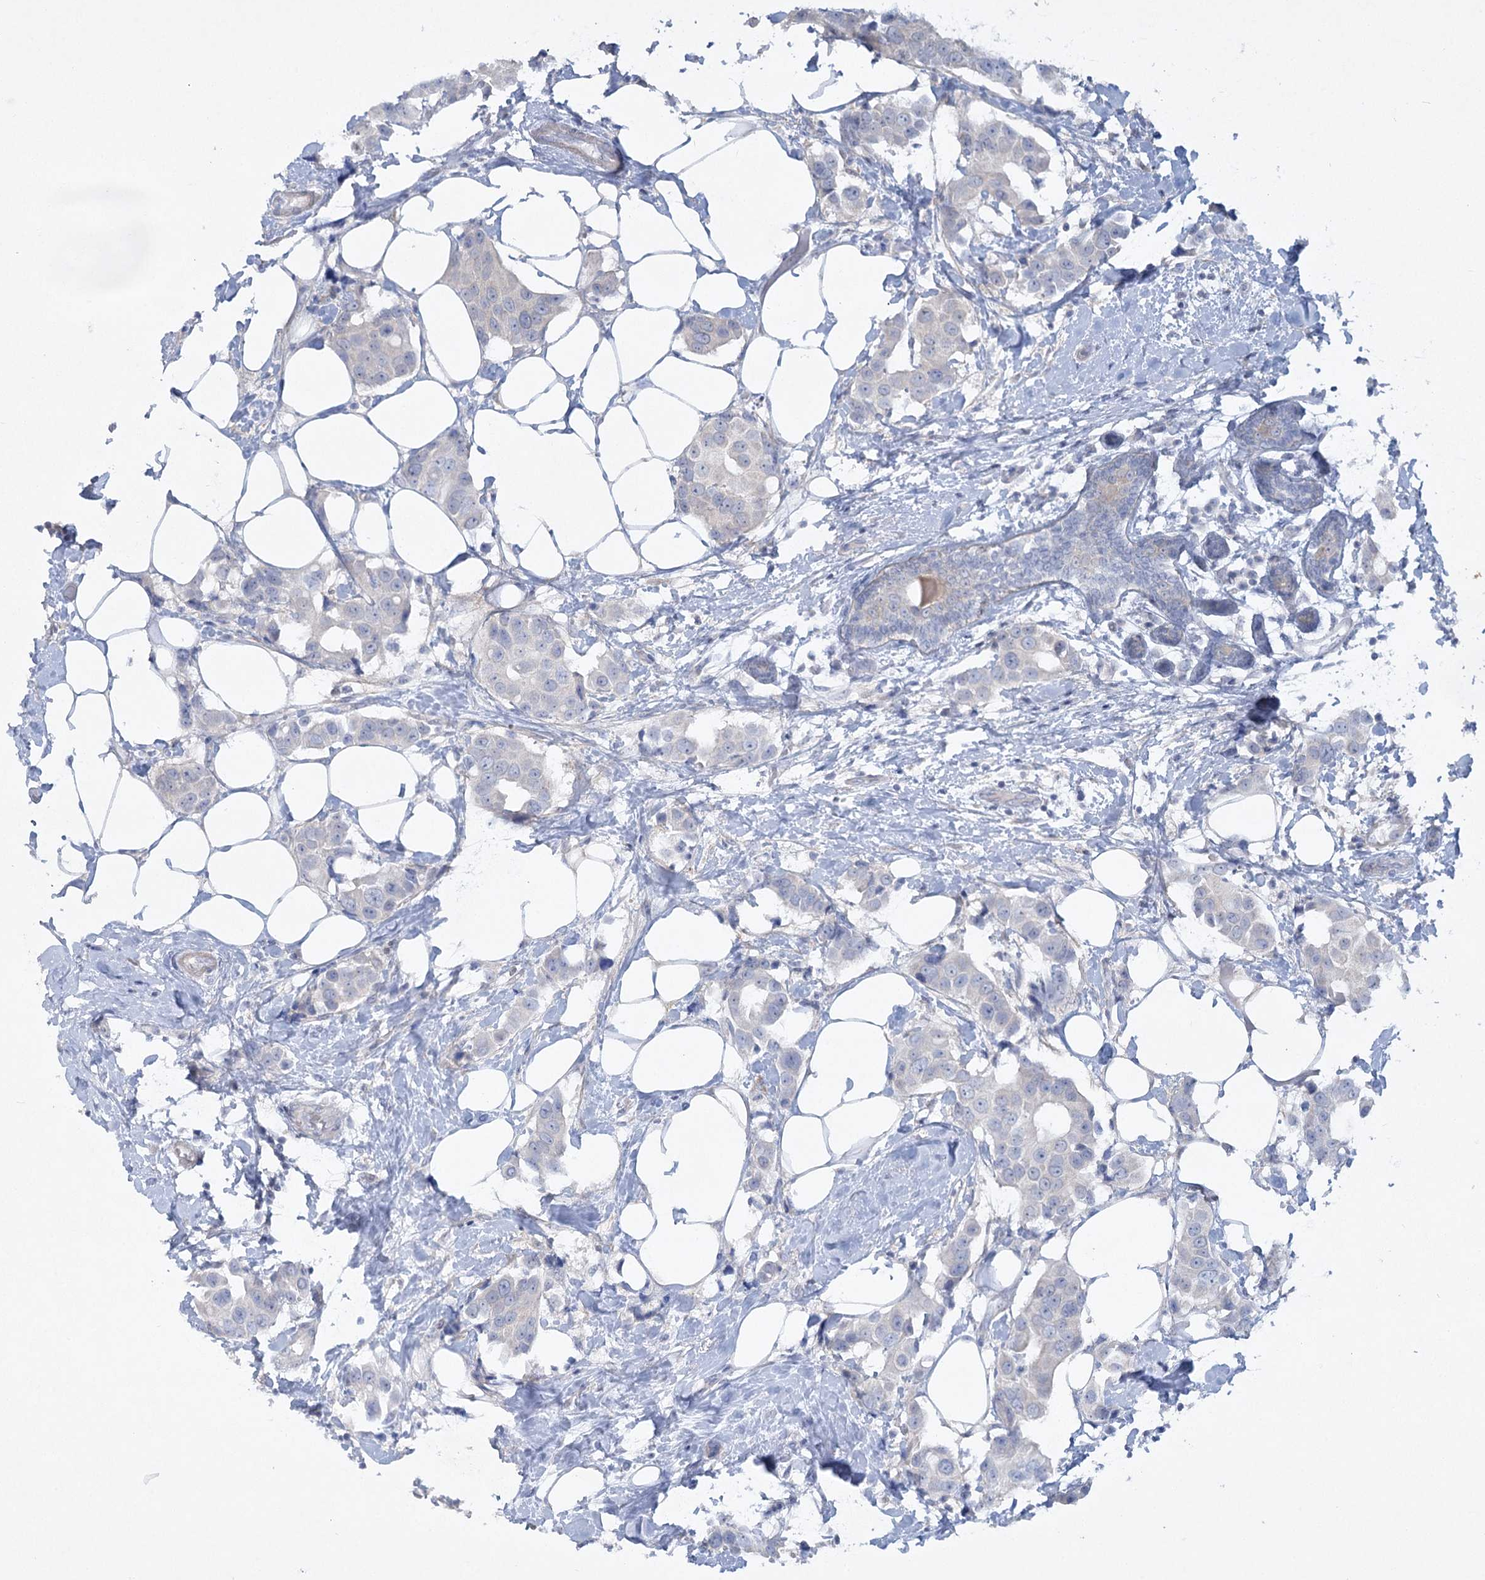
{"staining": {"intensity": "negative", "quantity": "none", "location": "none"}, "tissue": "breast cancer", "cell_type": "Tumor cells", "image_type": "cancer", "snomed": [{"axis": "morphology", "description": "Normal tissue, NOS"}, {"axis": "morphology", "description": "Duct carcinoma"}, {"axis": "topography", "description": "Breast"}], "caption": "This micrograph is of breast invasive ductal carcinoma stained with immunohistochemistry to label a protein in brown with the nuclei are counter-stained blue. There is no positivity in tumor cells.", "gene": "AAMDC", "patient": {"sex": "female", "age": 39}}